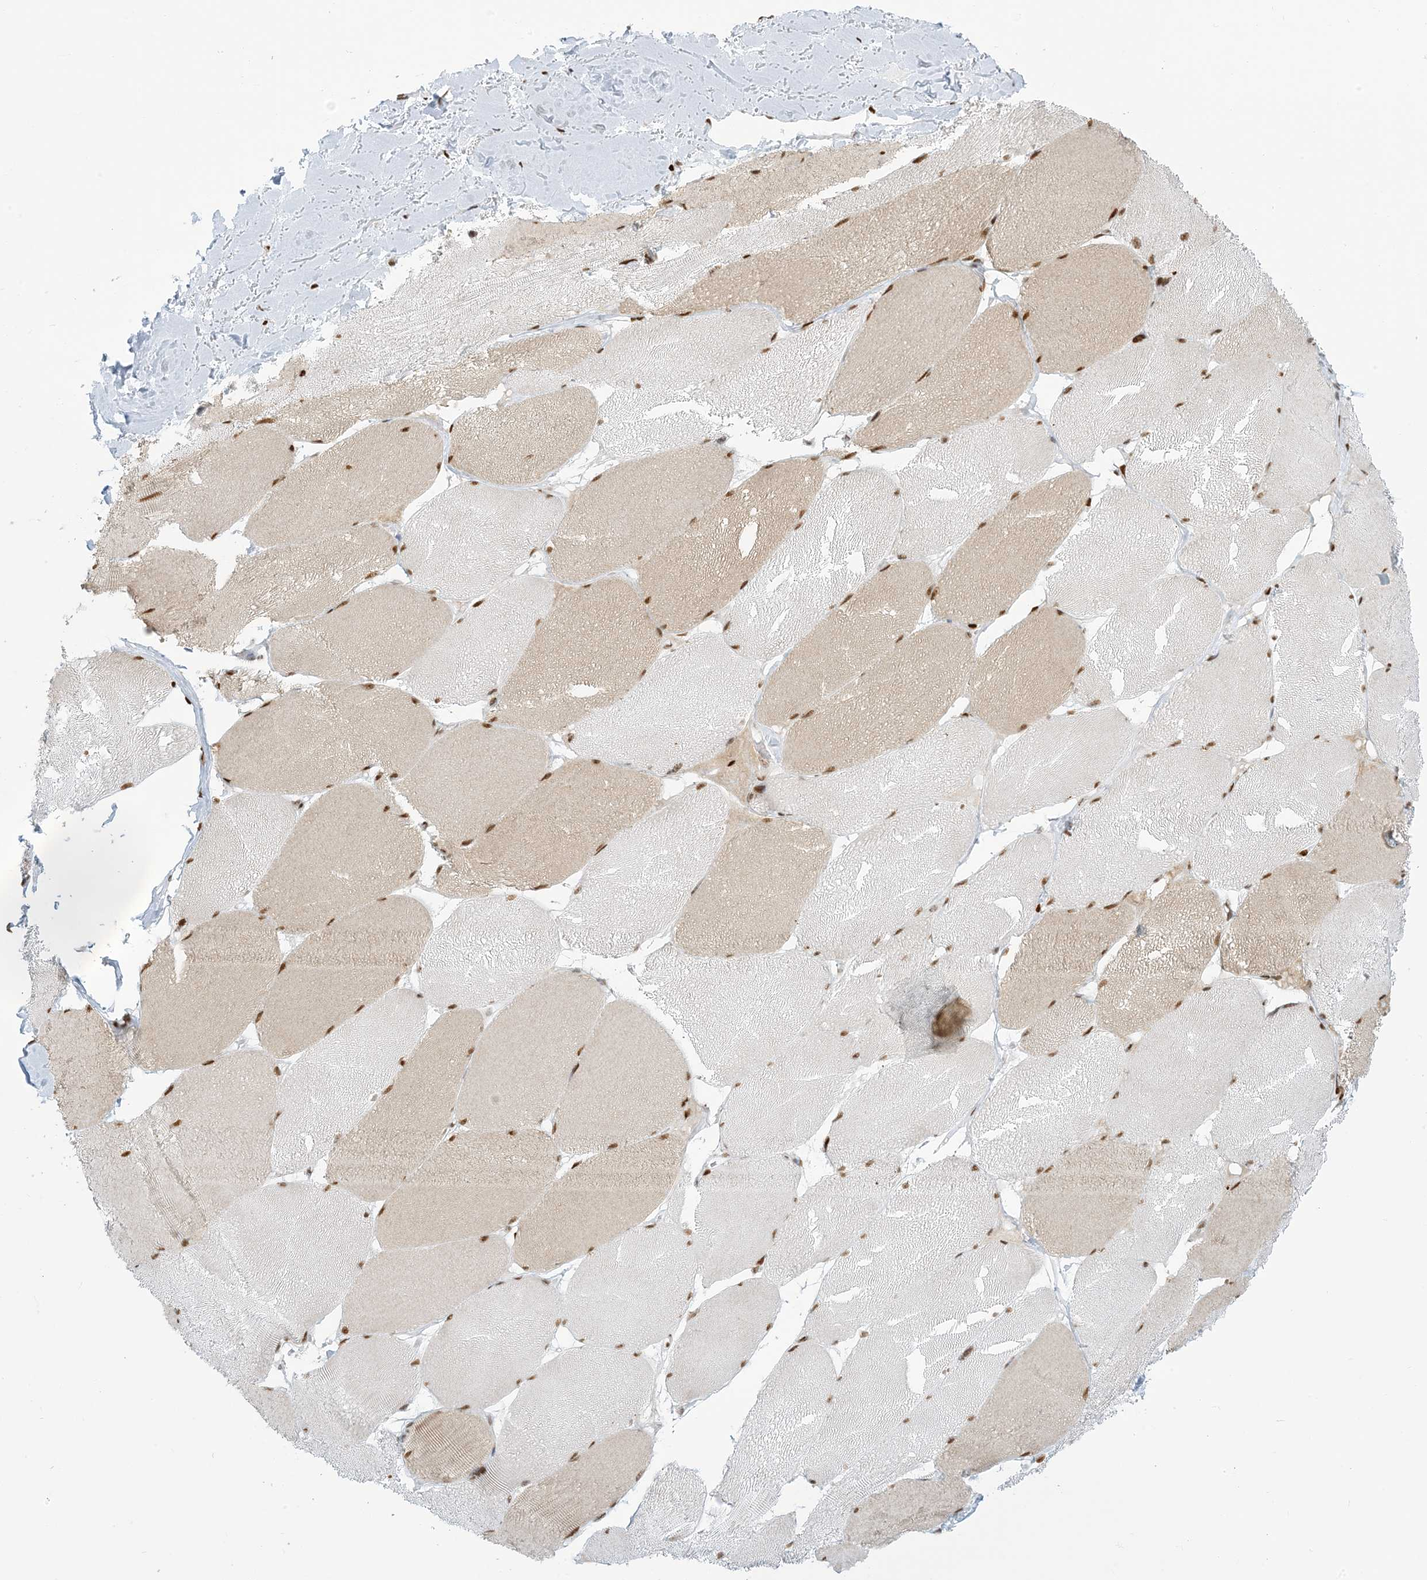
{"staining": {"intensity": "moderate", "quantity": "25%-75%", "location": "cytoplasmic/membranous,nuclear"}, "tissue": "skeletal muscle", "cell_type": "Myocytes", "image_type": "normal", "snomed": [{"axis": "morphology", "description": "Normal tissue, NOS"}, {"axis": "topography", "description": "Skin"}, {"axis": "topography", "description": "Skeletal muscle"}], "caption": "Myocytes demonstrate medium levels of moderate cytoplasmic/membranous,nuclear expression in about 25%-75% of cells in normal human skeletal muscle. (DAB (3,3'-diaminobenzidine) IHC with brightfield microscopy, high magnification).", "gene": "STAG1", "patient": {"sex": "male", "age": 83}}